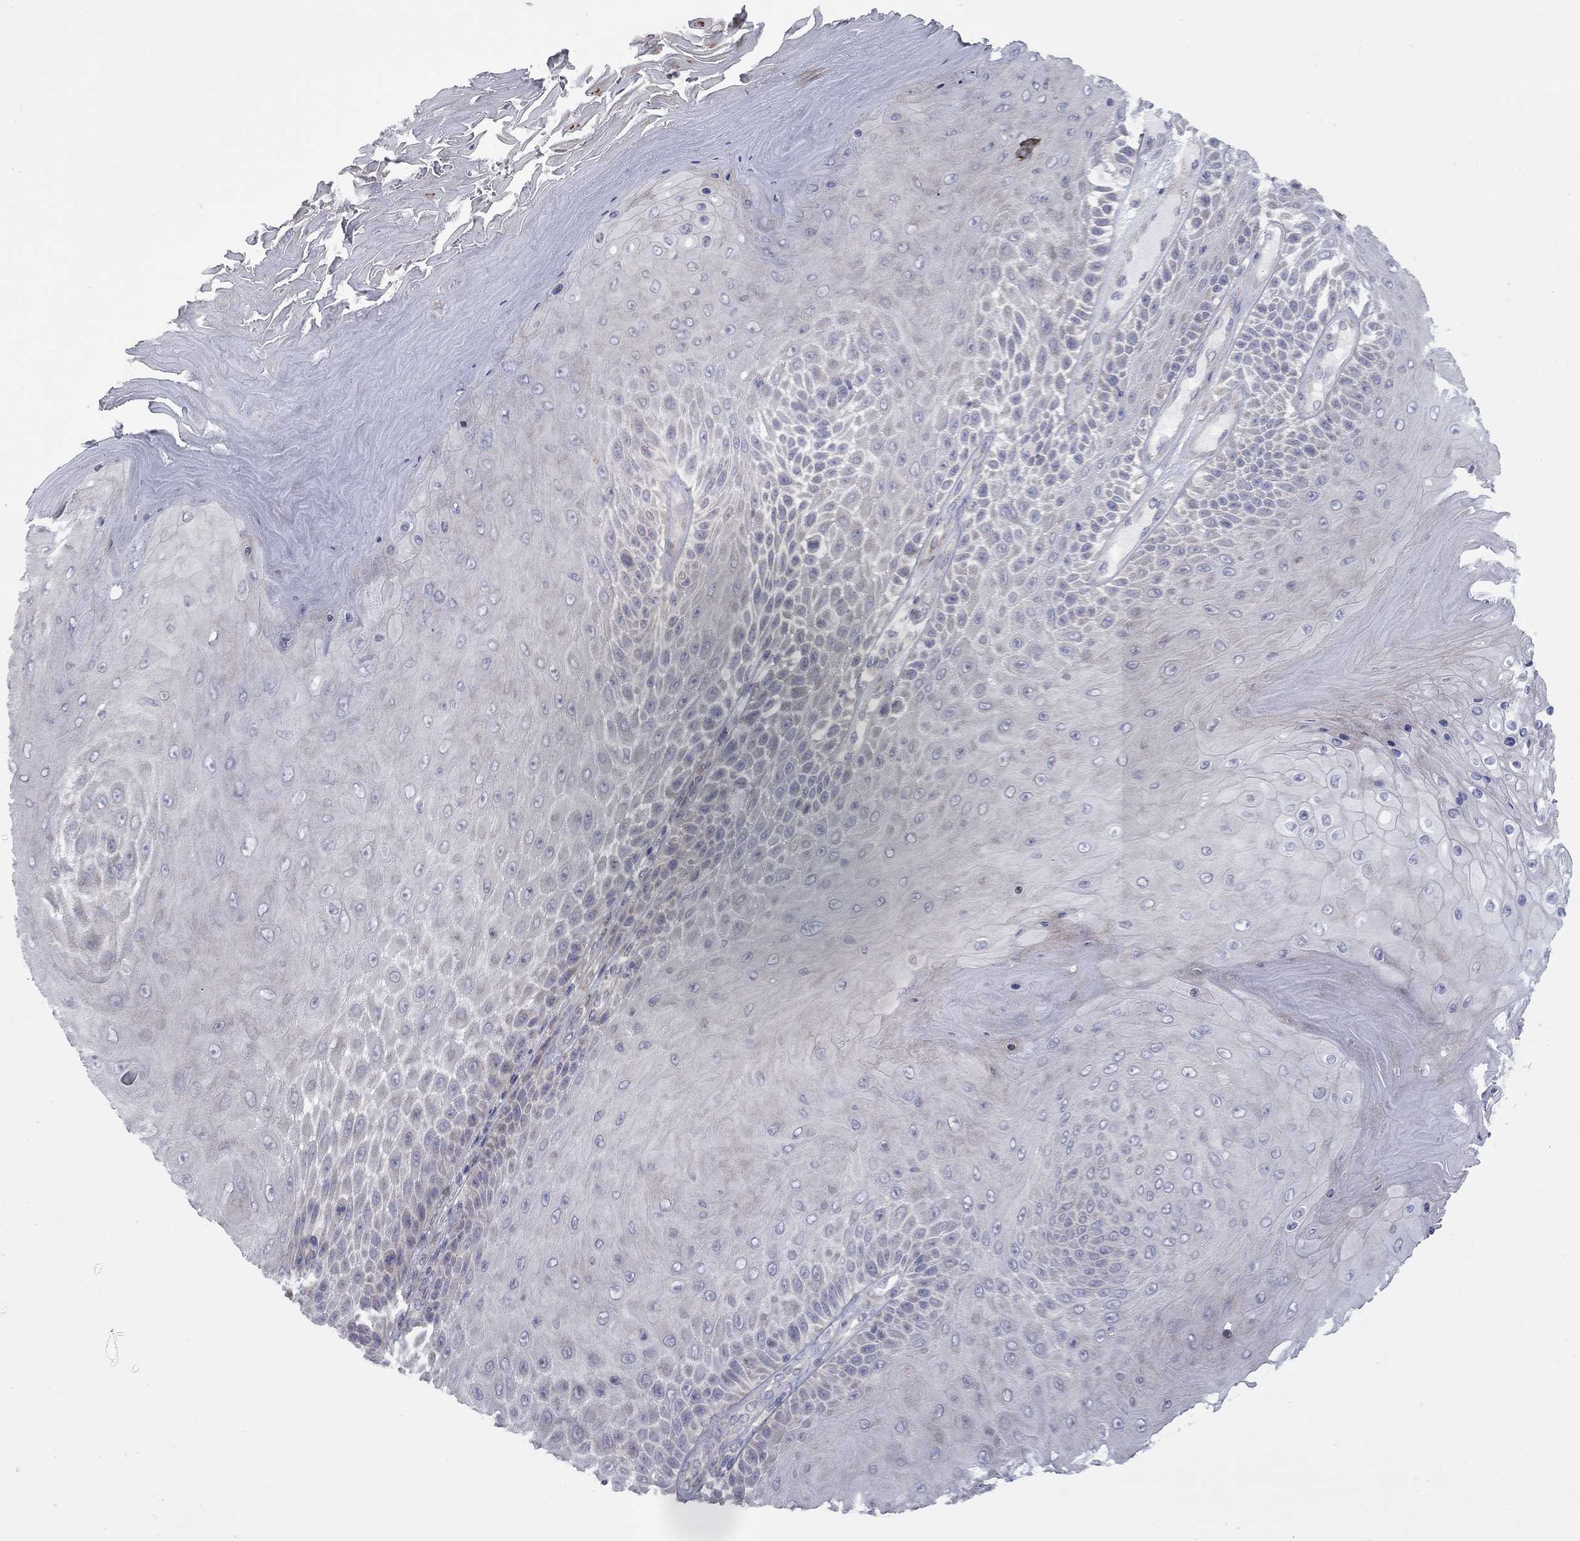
{"staining": {"intensity": "negative", "quantity": "none", "location": "none"}, "tissue": "skin cancer", "cell_type": "Tumor cells", "image_type": "cancer", "snomed": [{"axis": "morphology", "description": "Squamous cell carcinoma, NOS"}, {"axis": "topography", "description": "Skin"}], "caption": "This is an immunohistochemistry (IHC) histopathology image of skin squamous cell carcinoma. There is no expression in tumor cells.", "gene": "DUSP7", "patient": {"sex": "male", "age": 62}}